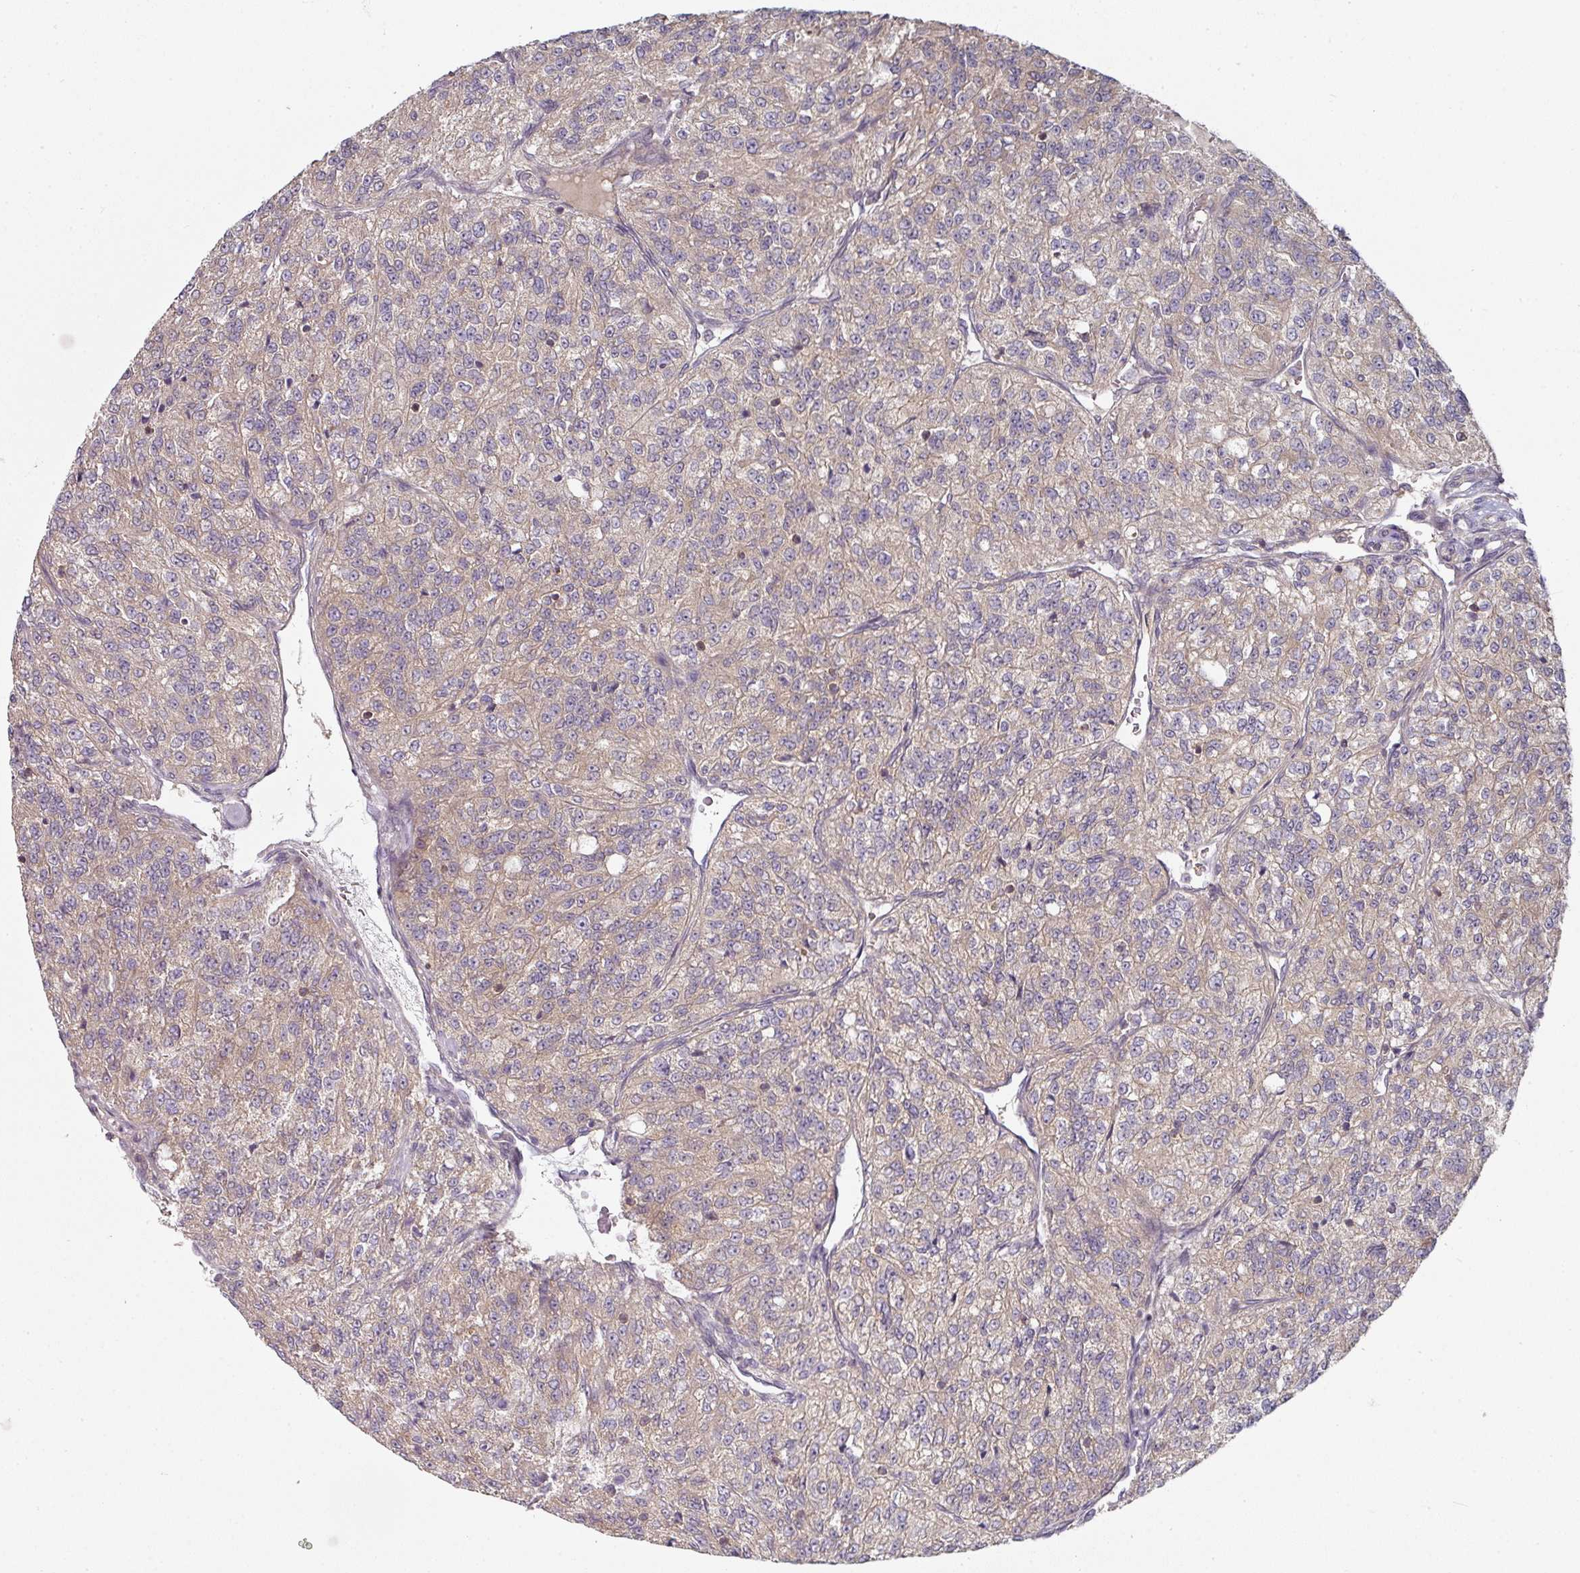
{"staining": {"intensity": "weak", "quantity": ">75%", "location": "cytoplasmic/membranous"}, "tissue": "renal cancer", "cell_type": "Tumor cells", "image_type": "cancer", "snomed": [{"axis": "morphology", "description": "Adenocarcinoma, NOS"}, {"axis": "topography", "description": "Kidney"}], "caption": "A histopathology image of renal adenocarcinoma stained for a protein displays weak cytoplasmic/membranous brown staining in tumor cells.", "gene": "MAP2K2", "patient": {"sex": "female", "age": 63}}